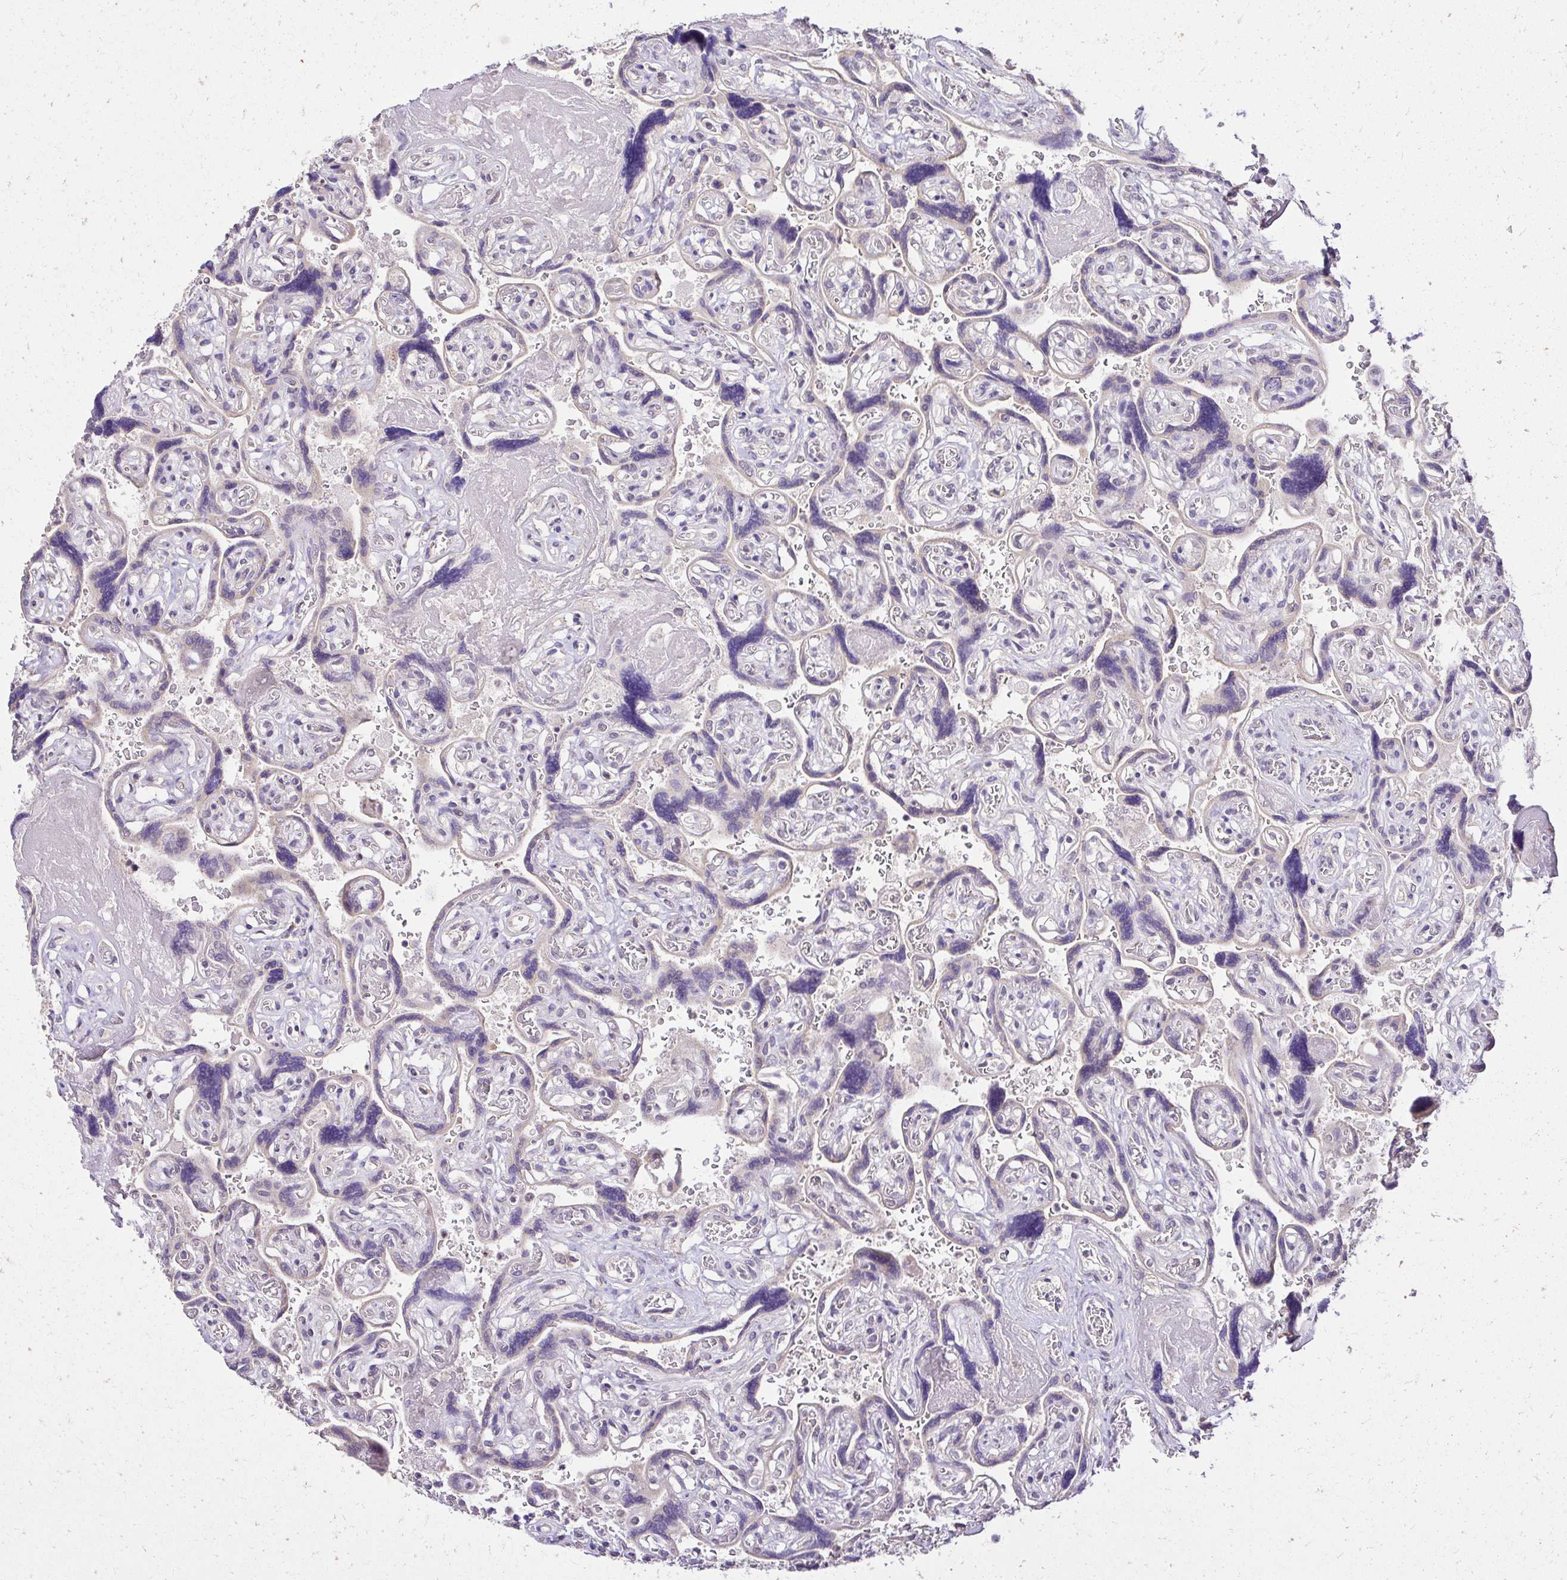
{"staining": {"intensity": "weak", "quantity": "<25%", "location": "nuclear"}, "tissue": "placenta", "cell_type": "Decidual cells", "image_type": "normal", "snomed": [{"axis": "morphology", "description": "Normal tissue, NOS"}, {"axis": "topography", "description": "Placenta"}], "caption": "Immunohistochemistry (IHC) photomicrograph of benign placenta: human placenta stained with DAB (3,3'-diaminobenzidine) displays no significant protein expression in decidual cells.", "gene": "KIAA1210", "patient": {"sex": "female", "age": 32}}